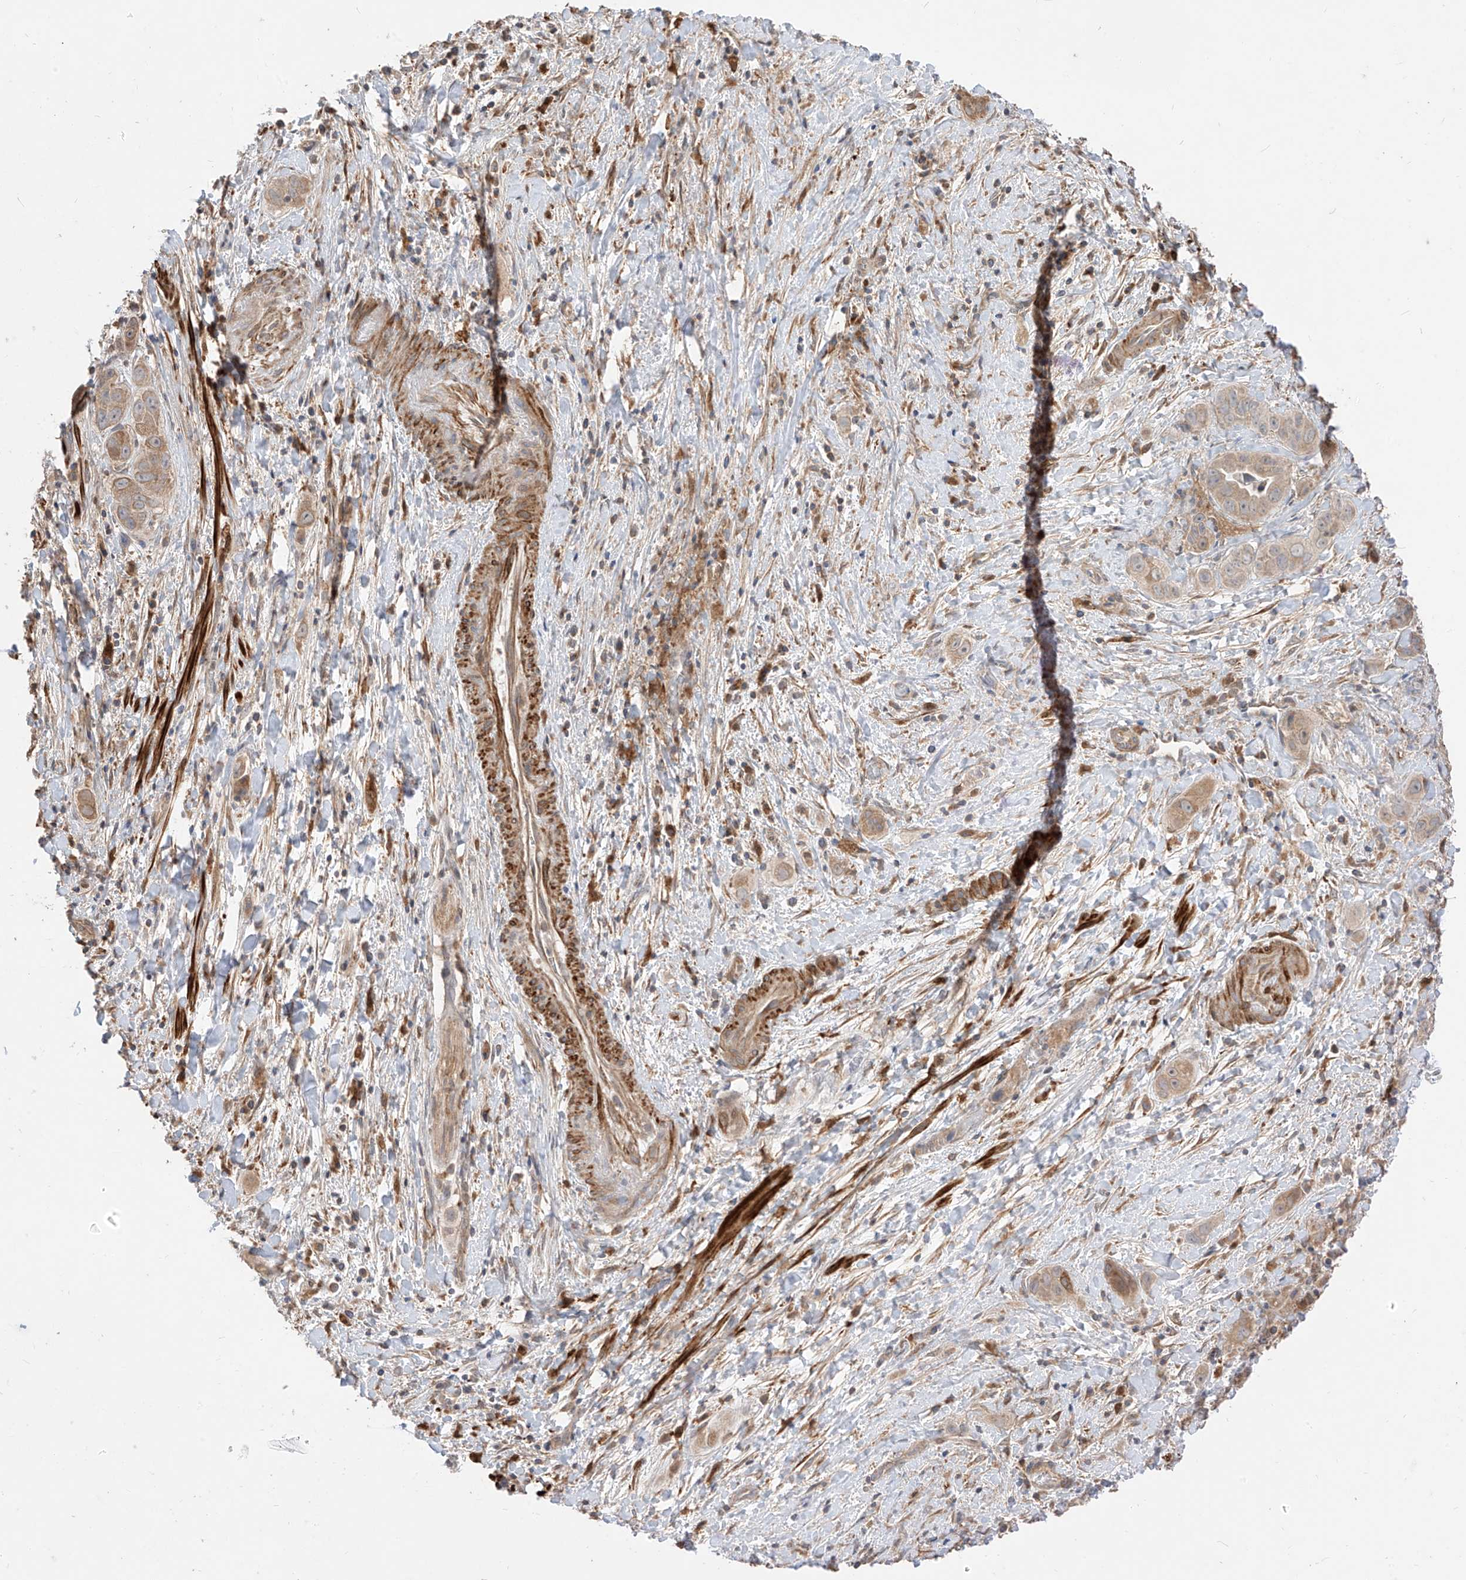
{"staining": {"intensity": "weak", "quantity": ">75%", "location": "cytoplasmic/membranous"}, "tissue": "liver cancer", "cell_type": "Tumor cells", "image_type": "cancer", "snomed": [{"axis": "morphology", "description": "Cholangiocarcinoma"}, {"axis": "topography", "description": "Liver"}], "caption": "Immunohistochemical staining of human cholangiocarcinoma (liver) displays weak cytoplasmic/membranous protein positivity in approximately >75% of tumor cells.", "gene": "LATS1", "patient": {"sex": "female", "age": 52}}